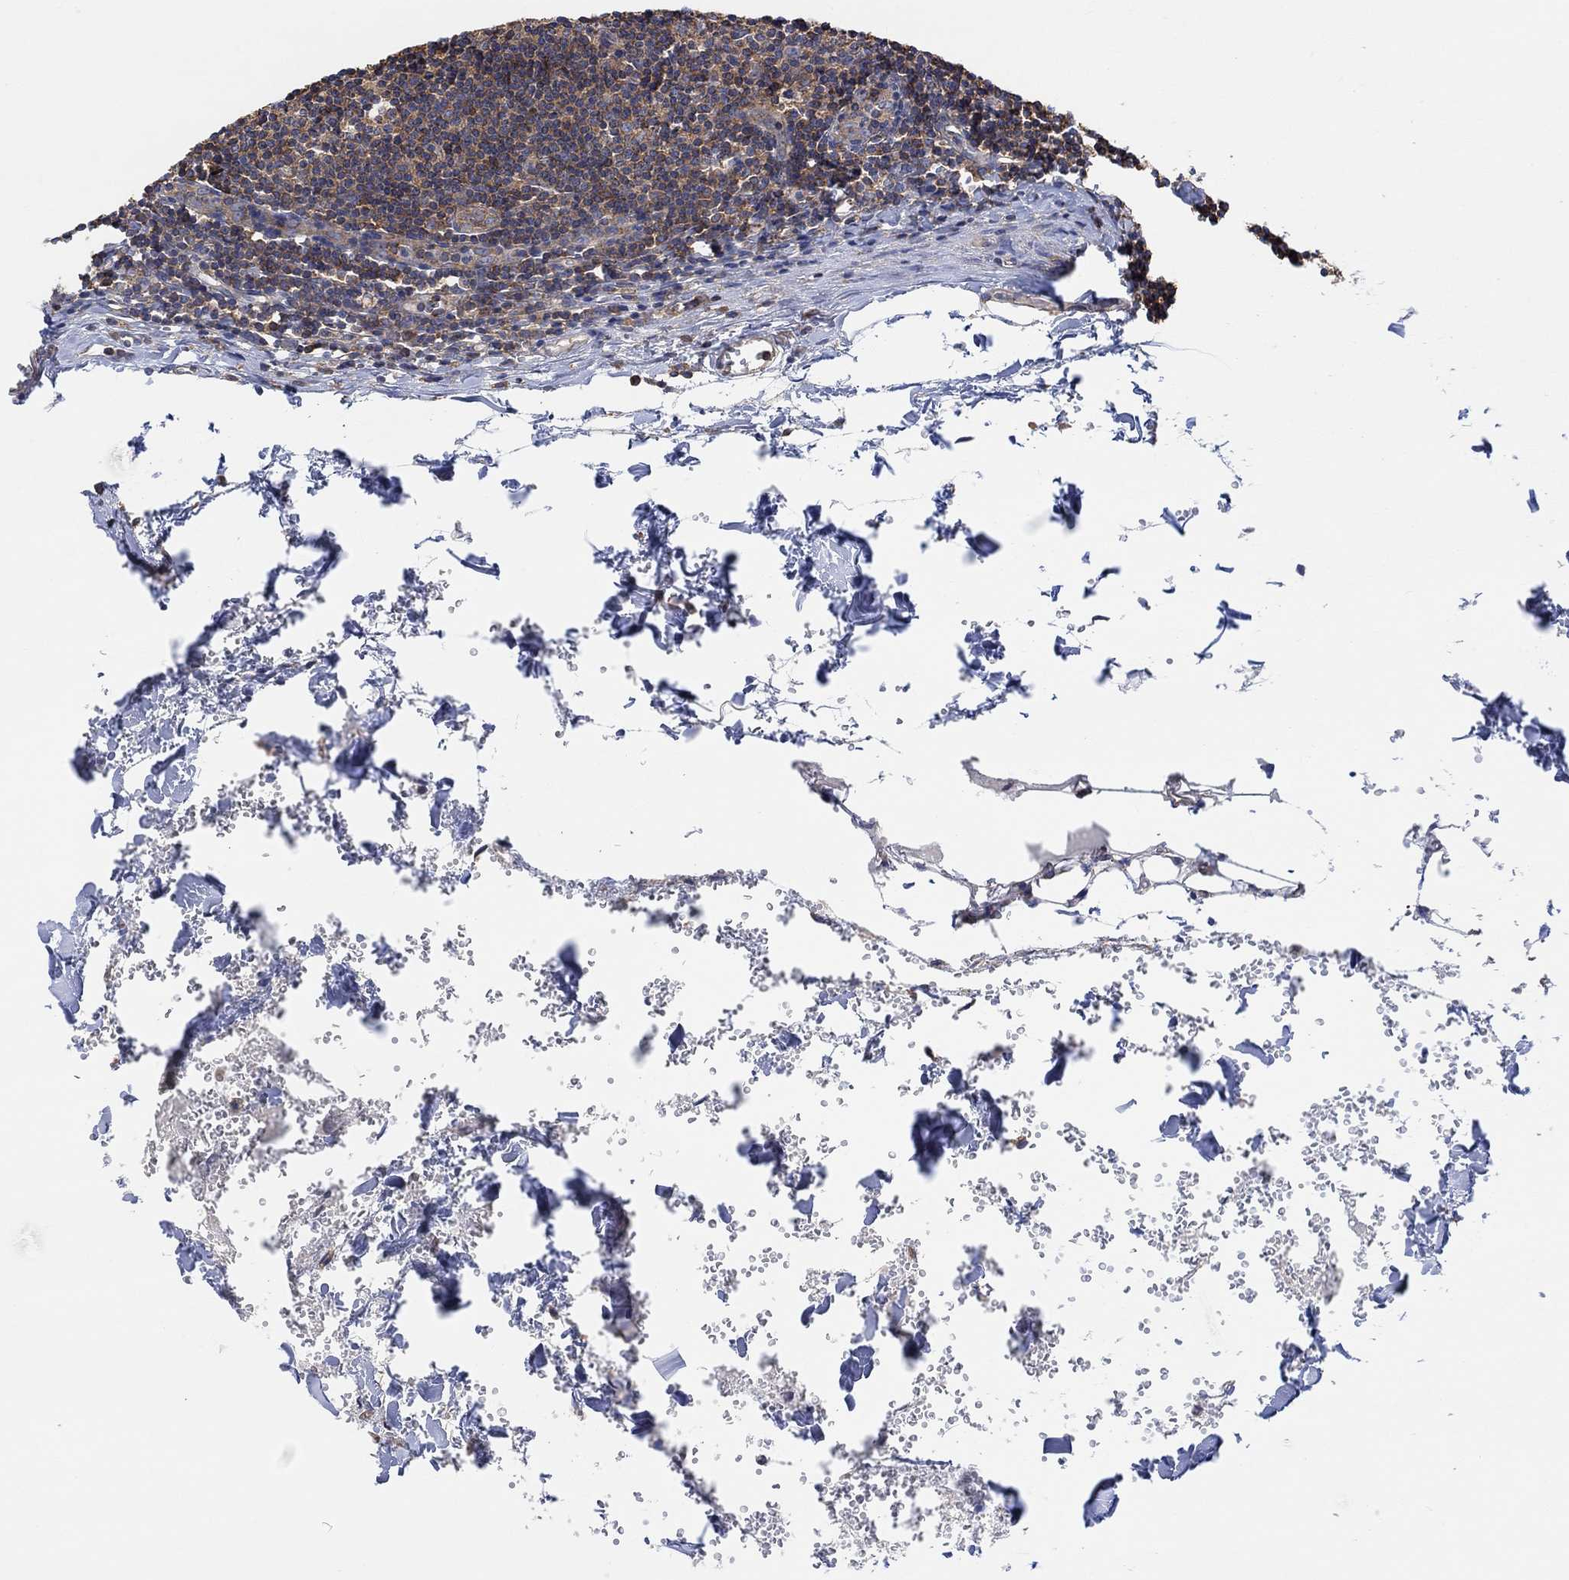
{"staining": {"intensity": "weak", "quantity": "25%-75%", "location": "cytoplasmic/membranous"}, "tissue": "lymph node", "cell_type": "Germinal center cells", "image_type": "normal", "snomed": [{"axis": "morphology", "description": "Normal tissue, NOS"}, {"axis": "topography", "description": "Lymph node"}], "caption": "Immunohistochemical staining of benign lymph node displays weak cytoplasmic/membranous protein expression in approximately 25%-75% of germinal center cells. (DAB = brown stain, brightfield microscopy at high magnification).", "gene": "BLOC1S3", "patient": {"sex": "male", "age": 59}}